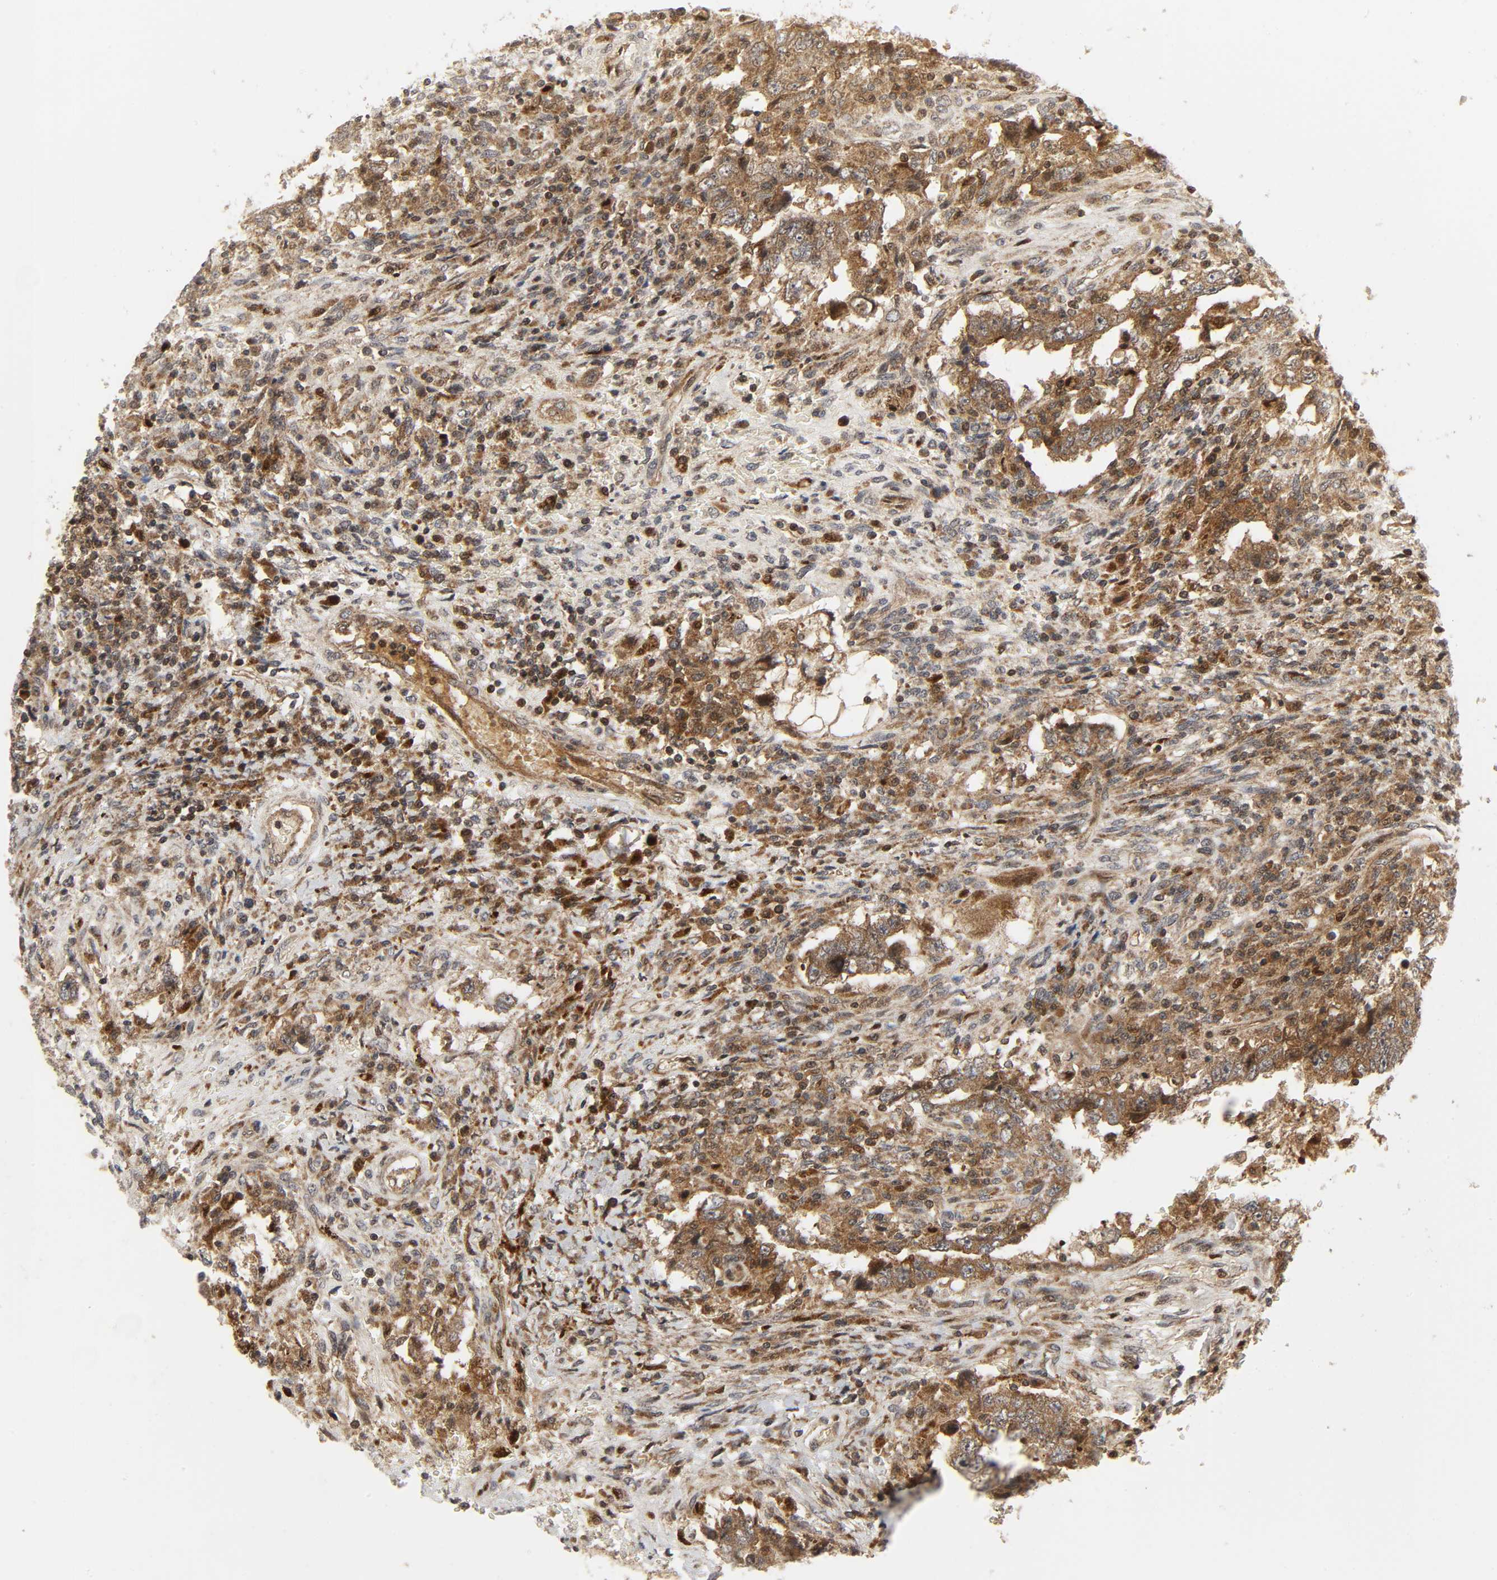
{"staining": {"intensity": "moderate", "quantity": ">75%", "location": "cytoplasmic/membranous"}, "tissue": "testis cancer", "cell_type": "Tumor cells", "image_type": "cancer", "snomed": [{"axis": "morphology", "description": "Carcinoma, Embryonal, NOS"}, {"axis": "topography", "description": "Testis"}], "caption": "Tumor cells display moderate cytoplasmic/membranous expression in about >75% of cells in testis cancer.", "gene": "CHUK", "patient": {"sex": "male", "age": 26}}